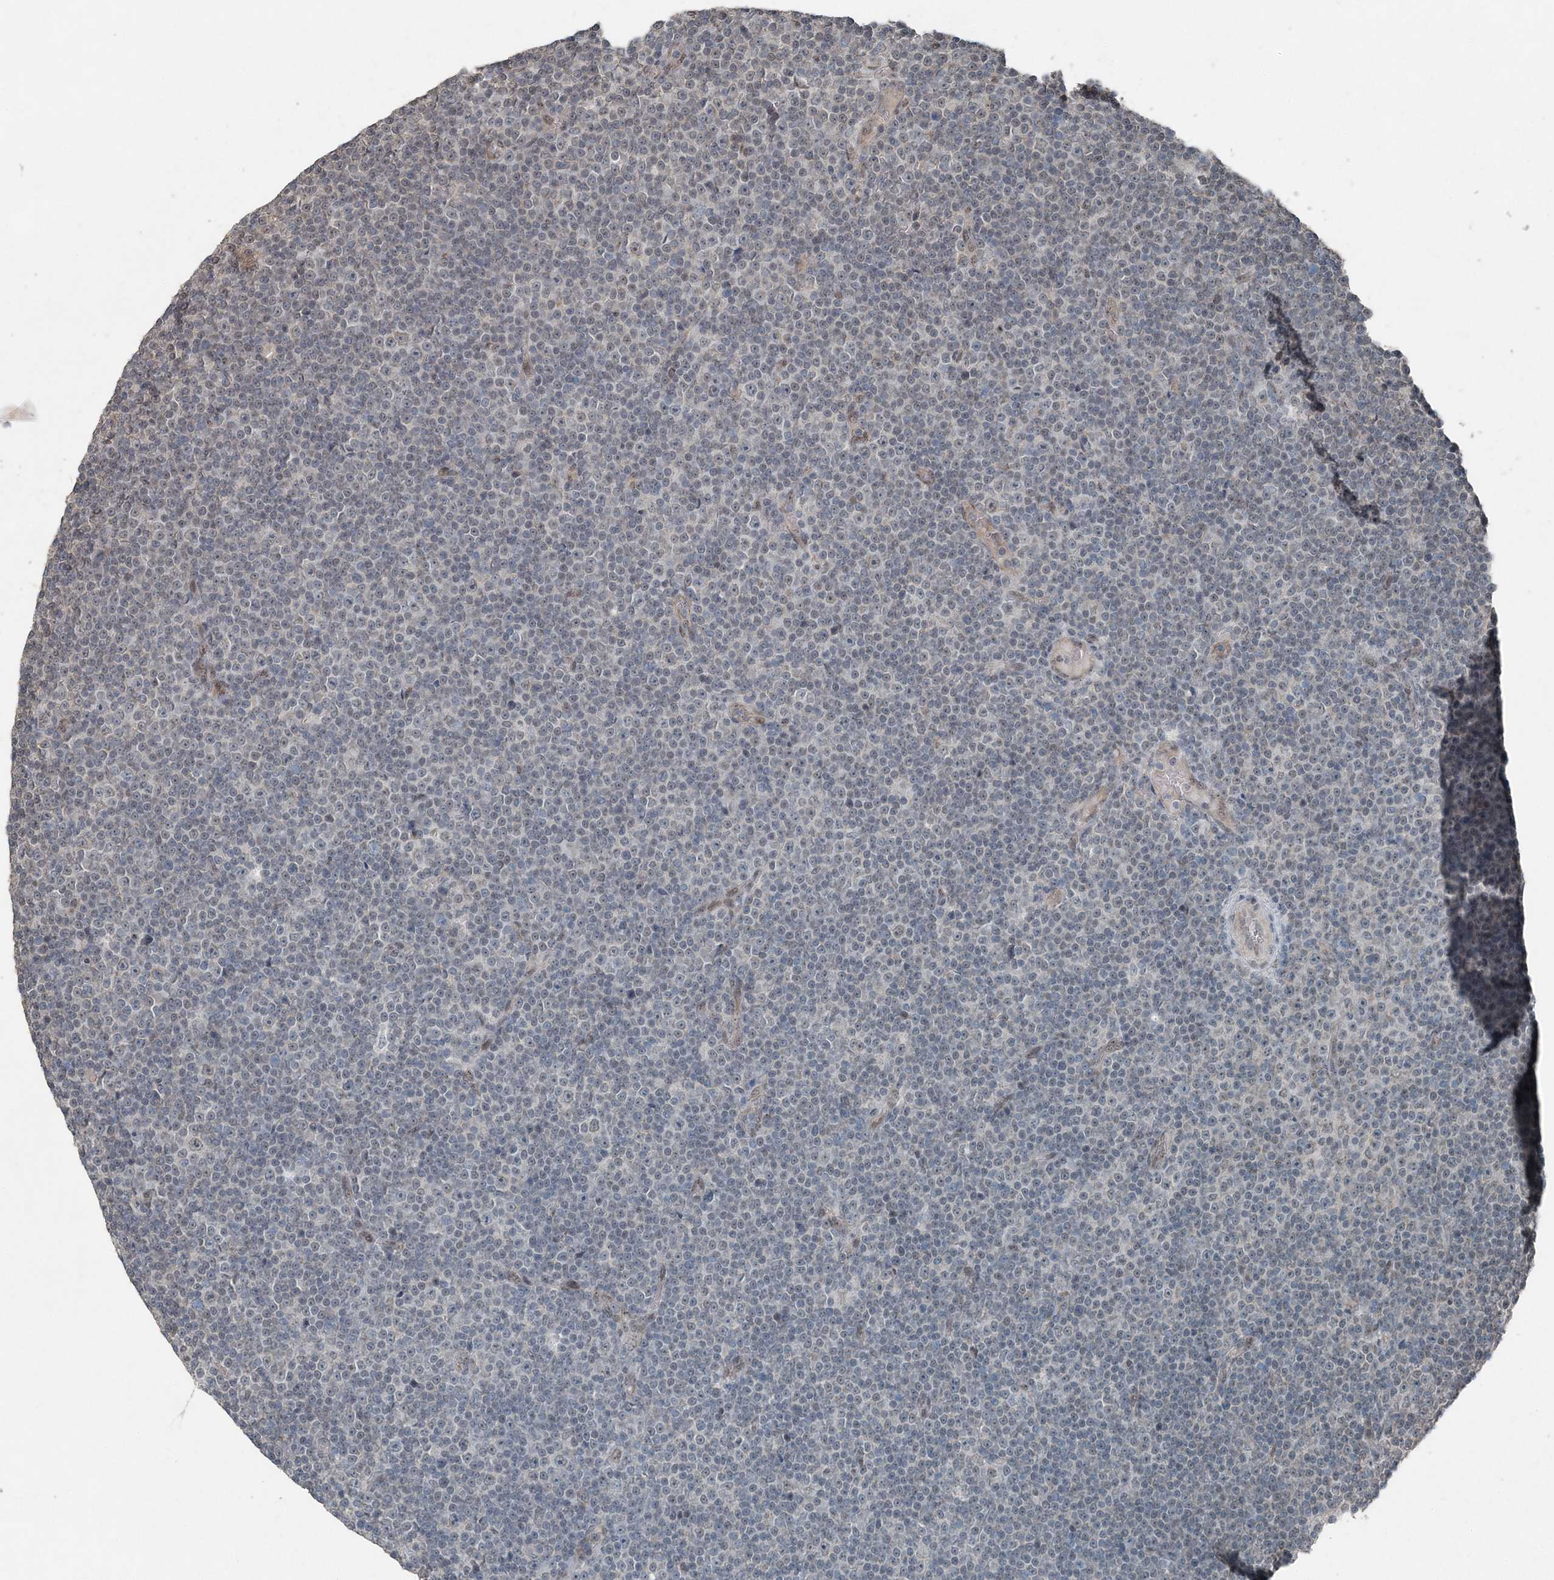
{"staining": {"intensity": "negative", "quantity": "none", "location": "none"}, "tissue": "lymphoma", "cell_type": "Tumor cells", "image_type": "cancer", "snomed": [{"axis": "morphology", "description": "Malignant lymphoma, non-Hodgkin's type, Low grade"}, {"axis": "topography", "description": "Lymph node"}], "caption": "The IHC image has no significant expression in tumor cells of lymphoma tissue.", "gene": "VSIG2", "patient": {"sex": "female", "age": 67}}